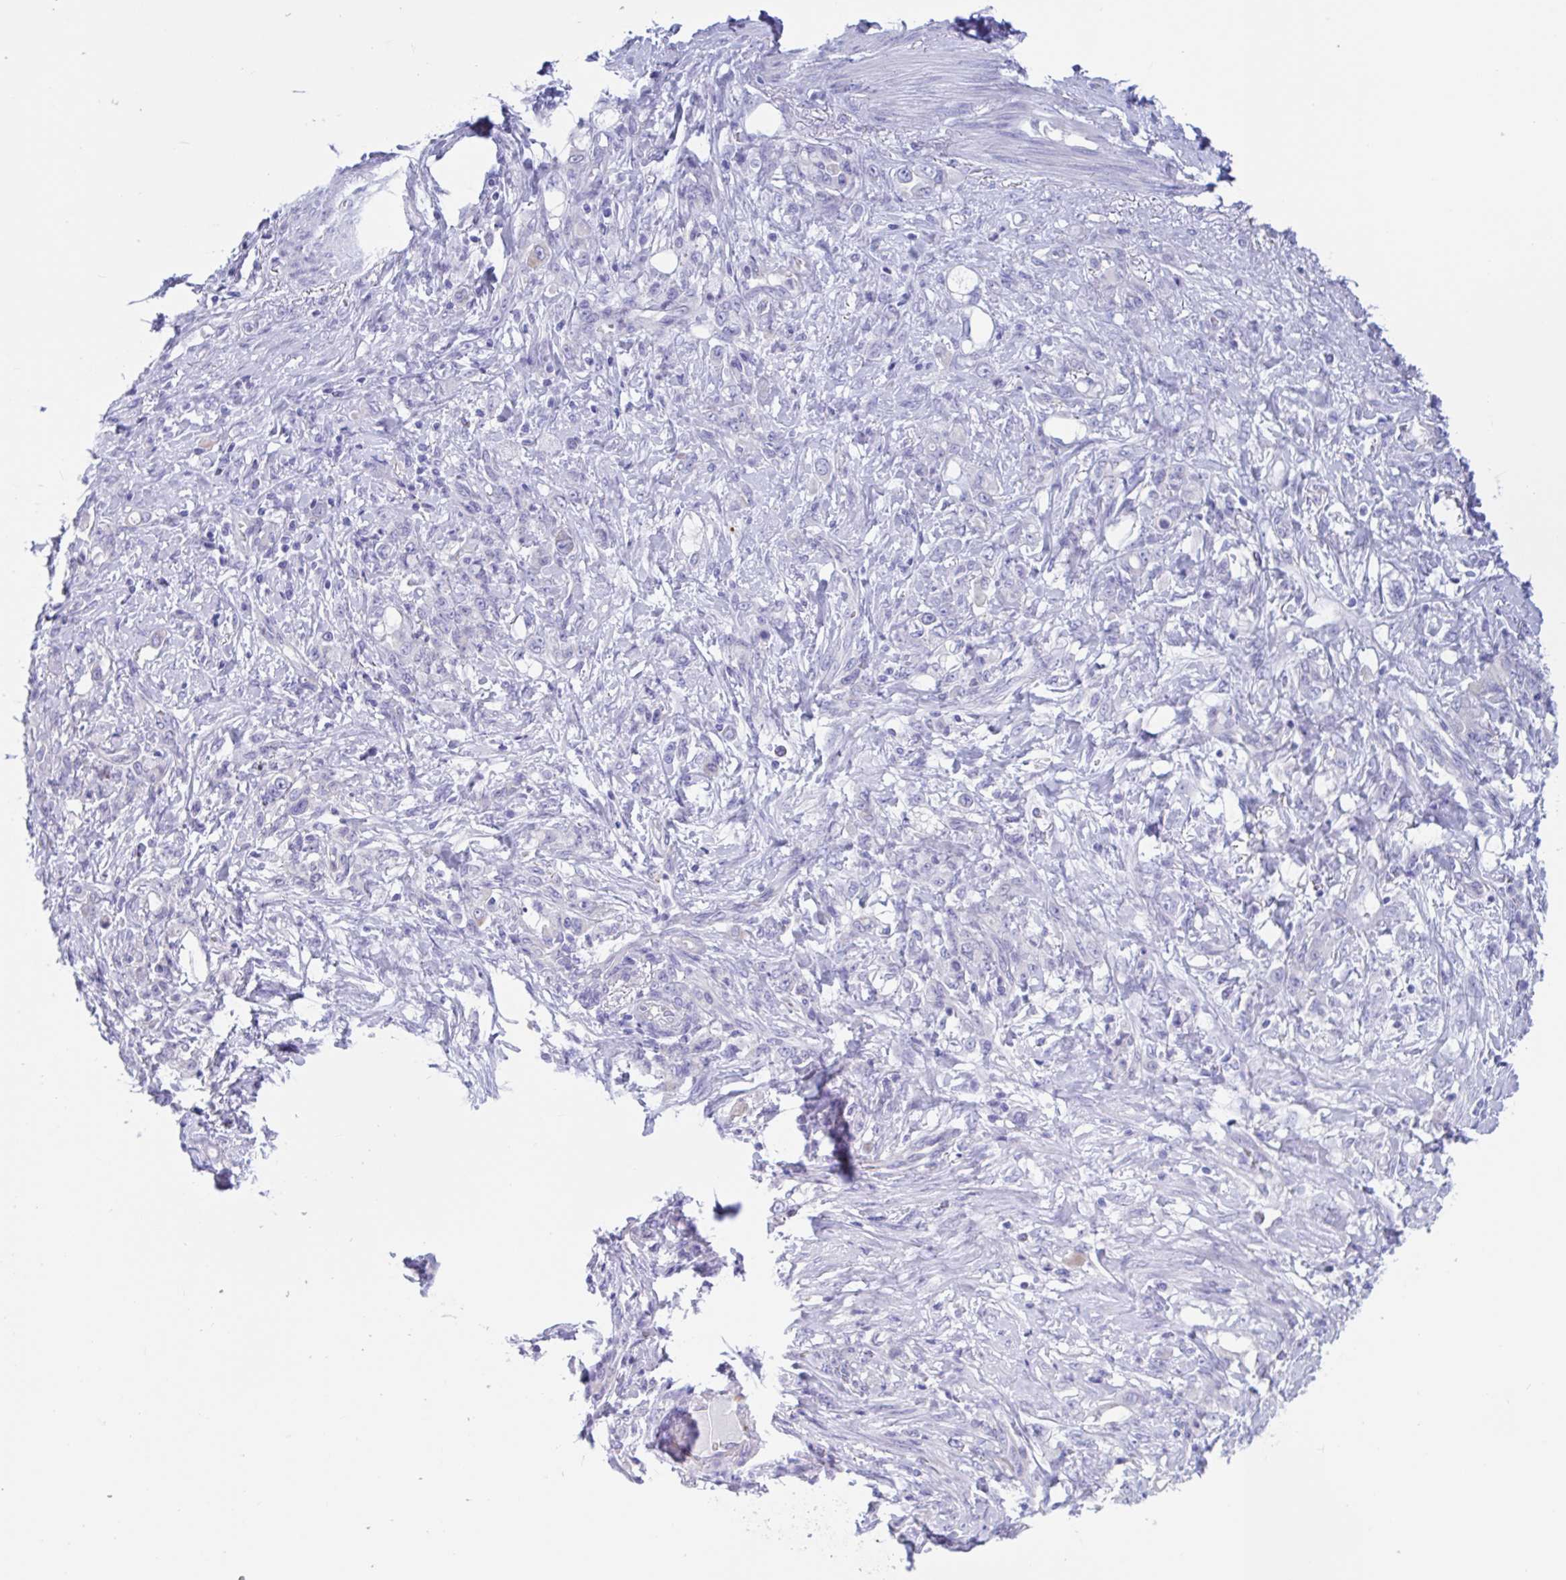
{"staining": {"intensity": "negative", "quantity": "none", "location": "none"}, "tissue": "stomach cancer", "cell_type": "Tumor cells", "image_type": "cancer", "snomed": [{"axis": "morphology", "description": "Adenocarcinoma, NOS"}, {"axis": "topography", "description": "Stomach"}], "caption": "The immunohistochemistry micrograph has no significant positivity in tumor cells of stomach cancer (adenocarcinoma) tissue.", "gene": "OR6N2", "patient": {"sex": "female", "age": 79}}